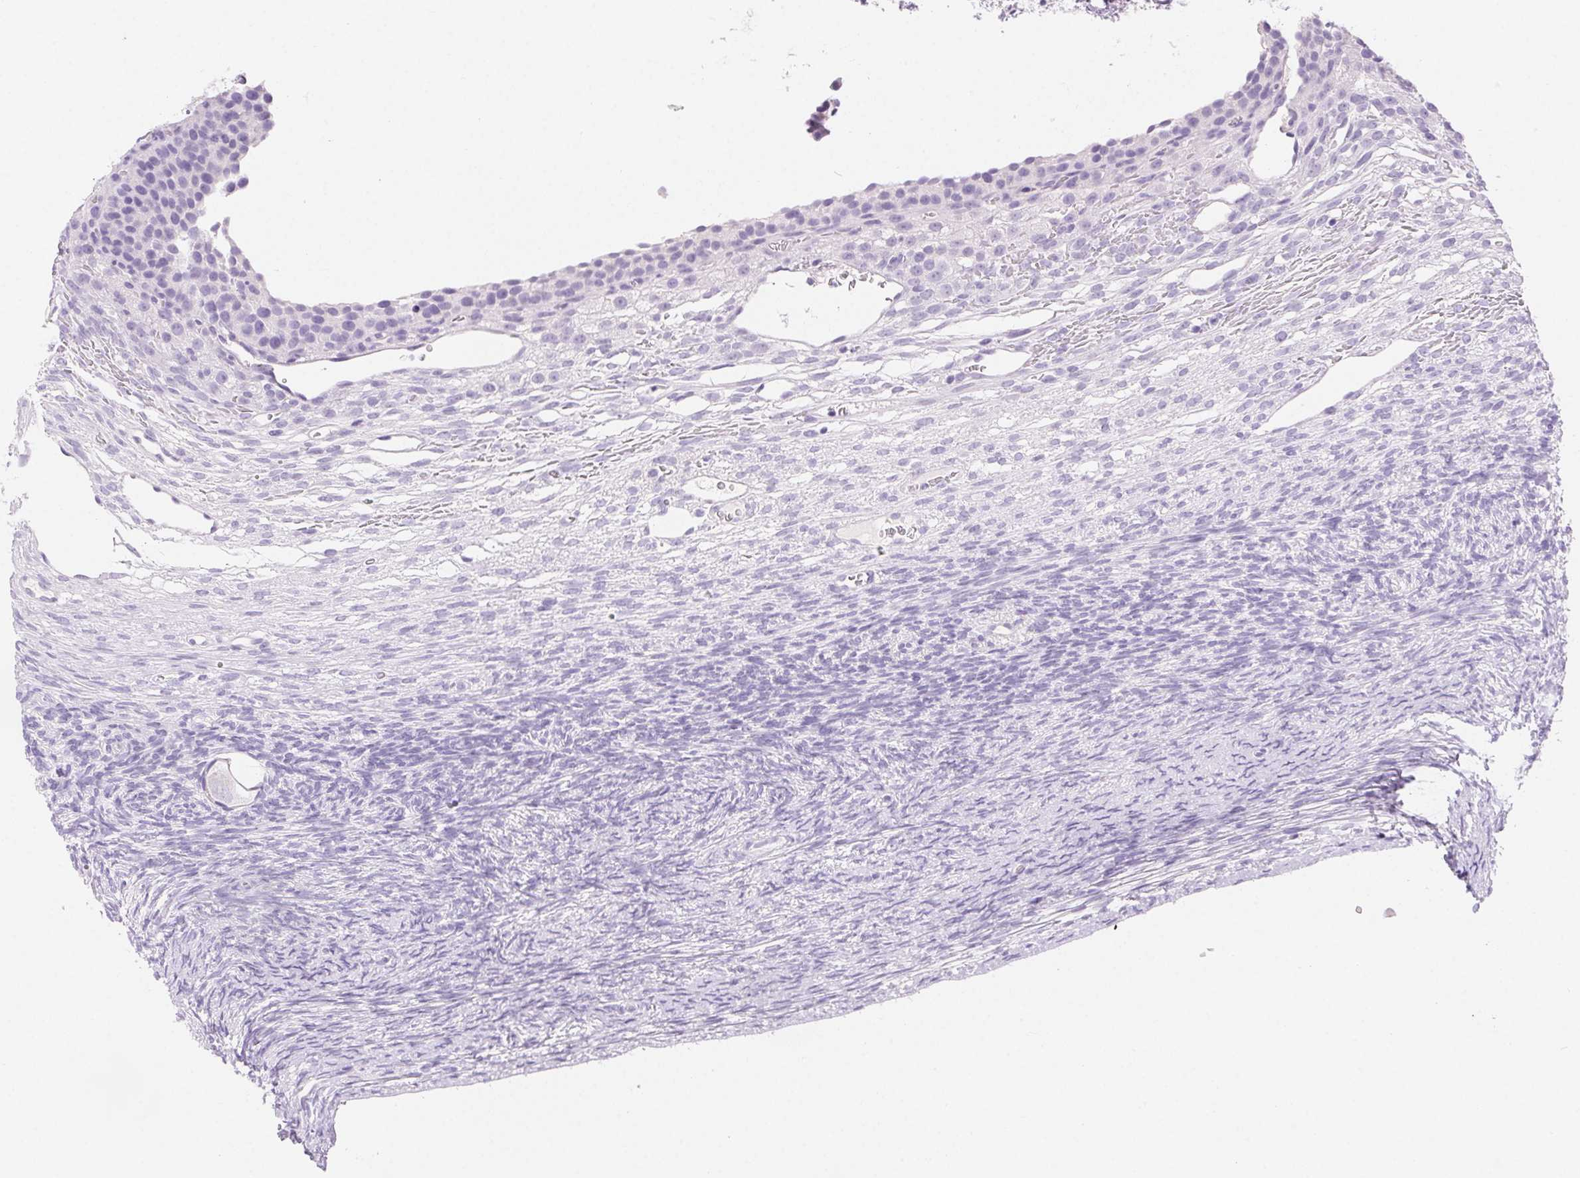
{"staining": {"intensity": "negative", "quantity": "none", "location": "none"}, "tissue": "ovary", "cell_type": "Follicle cells", "image_type": "normal", "snomed": [{"axis": "morphology", "description": "Normal tissue, NOS"}, {"axis": "topography", "description": "Ovary"}], "caption": "An immunohistochemistry (IHC) histopathology image of normal ovary is shown. There is no staining in follicle cells of ovary.", "gene": "CLDN16", "patient": {"sex": "female", "age": 34}}